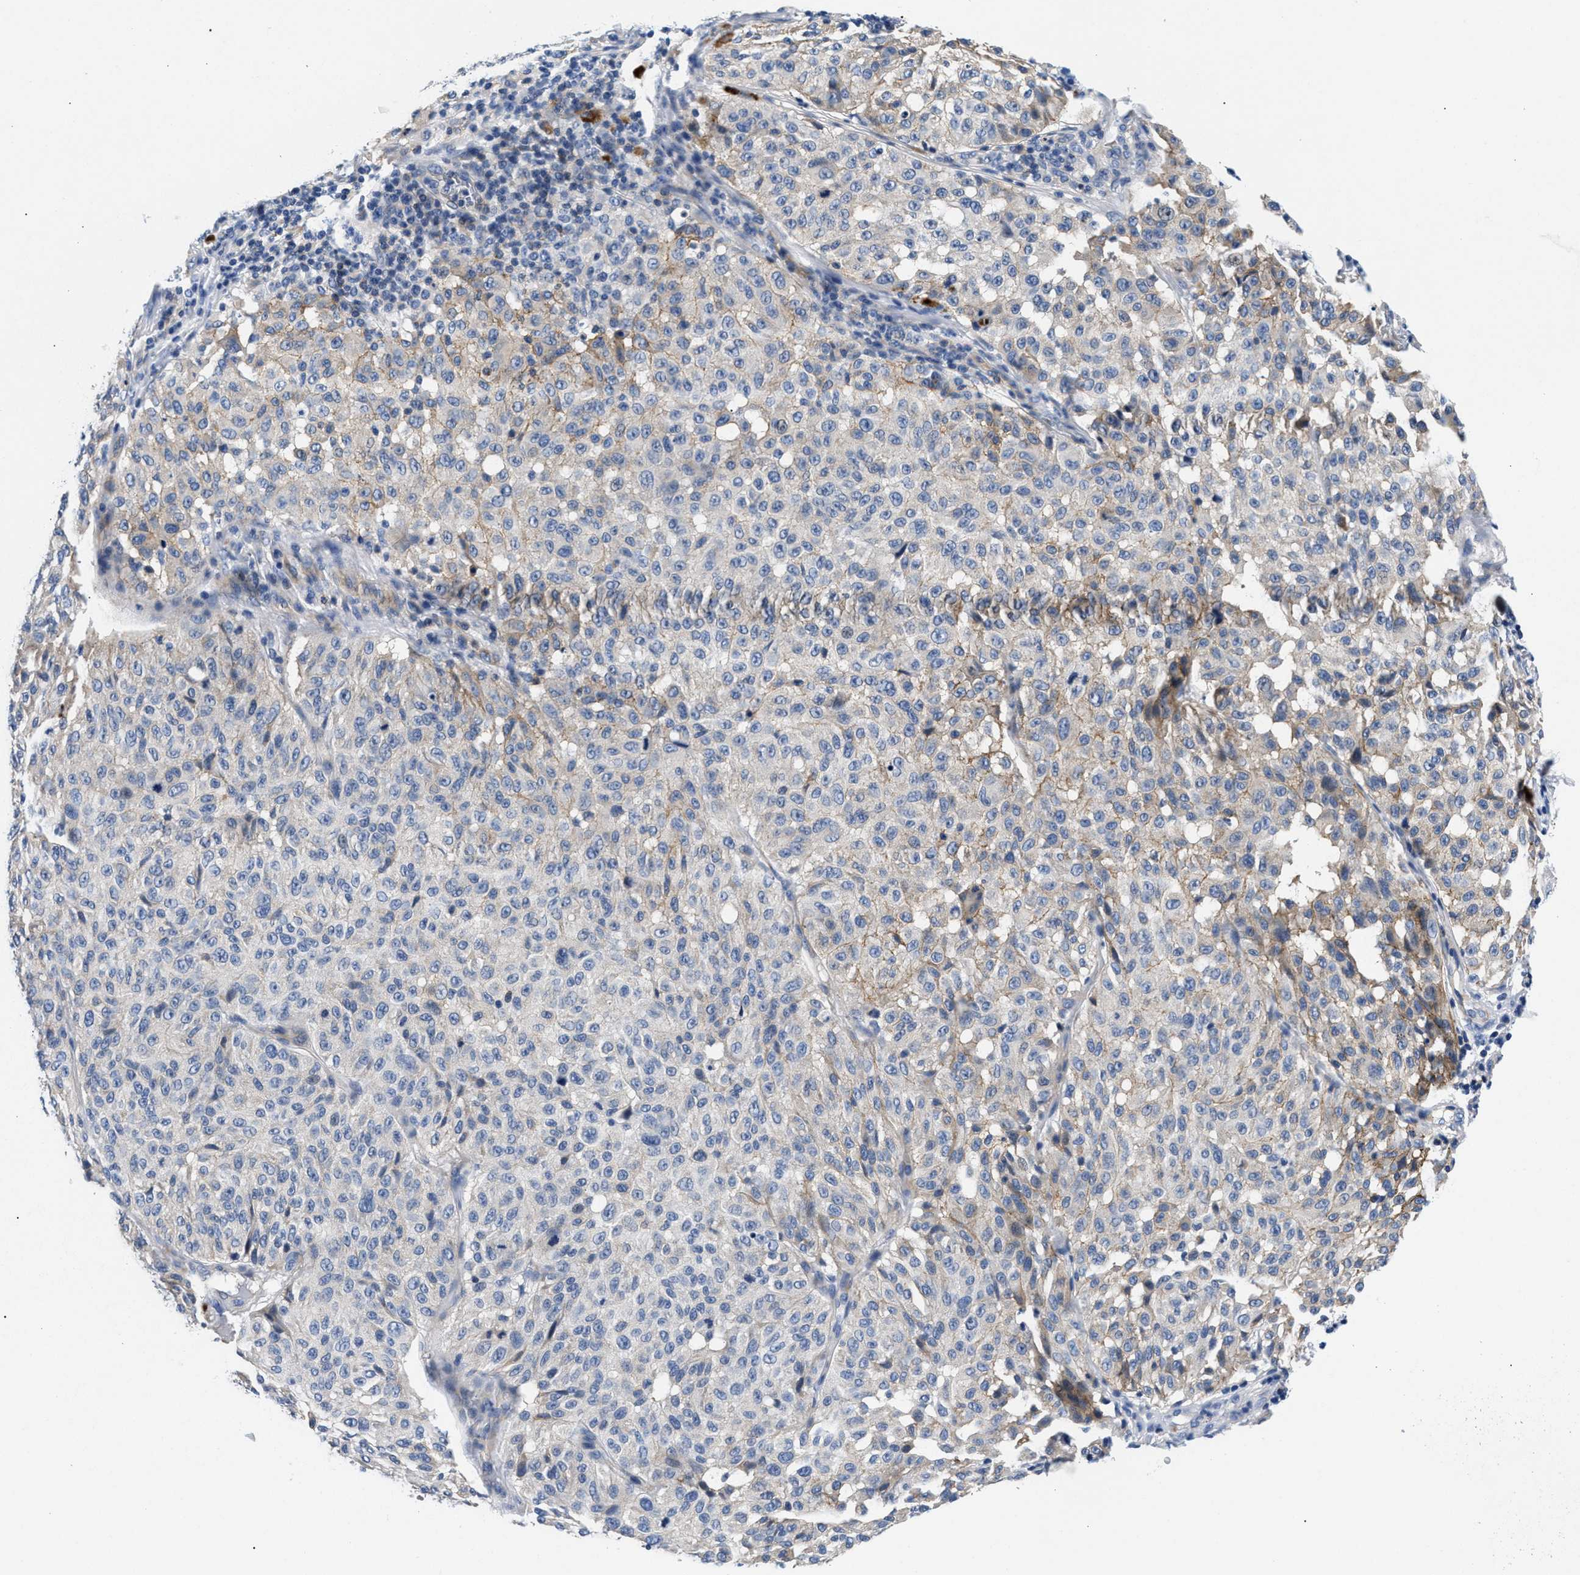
{"staining": {"intensity": "weak", "quantity": ">75%", "location": "cytoplasmic/membranous"}, "tissue": "melanoma", "cell_type": "Tumor cells", "image_type": "cancer", "snomed": [{"axis": "morphology", "description": "Malignant melanoma, NOS"}, {"axis": "topography", "description": "Skin"}], "caption": "Tumor cells reveal weak cytoplasmic/membranous positivity in approximately >75% of cells in melanoma.", "gene": "P2RY4", "patient": {"sex": "female", "age": 46}}